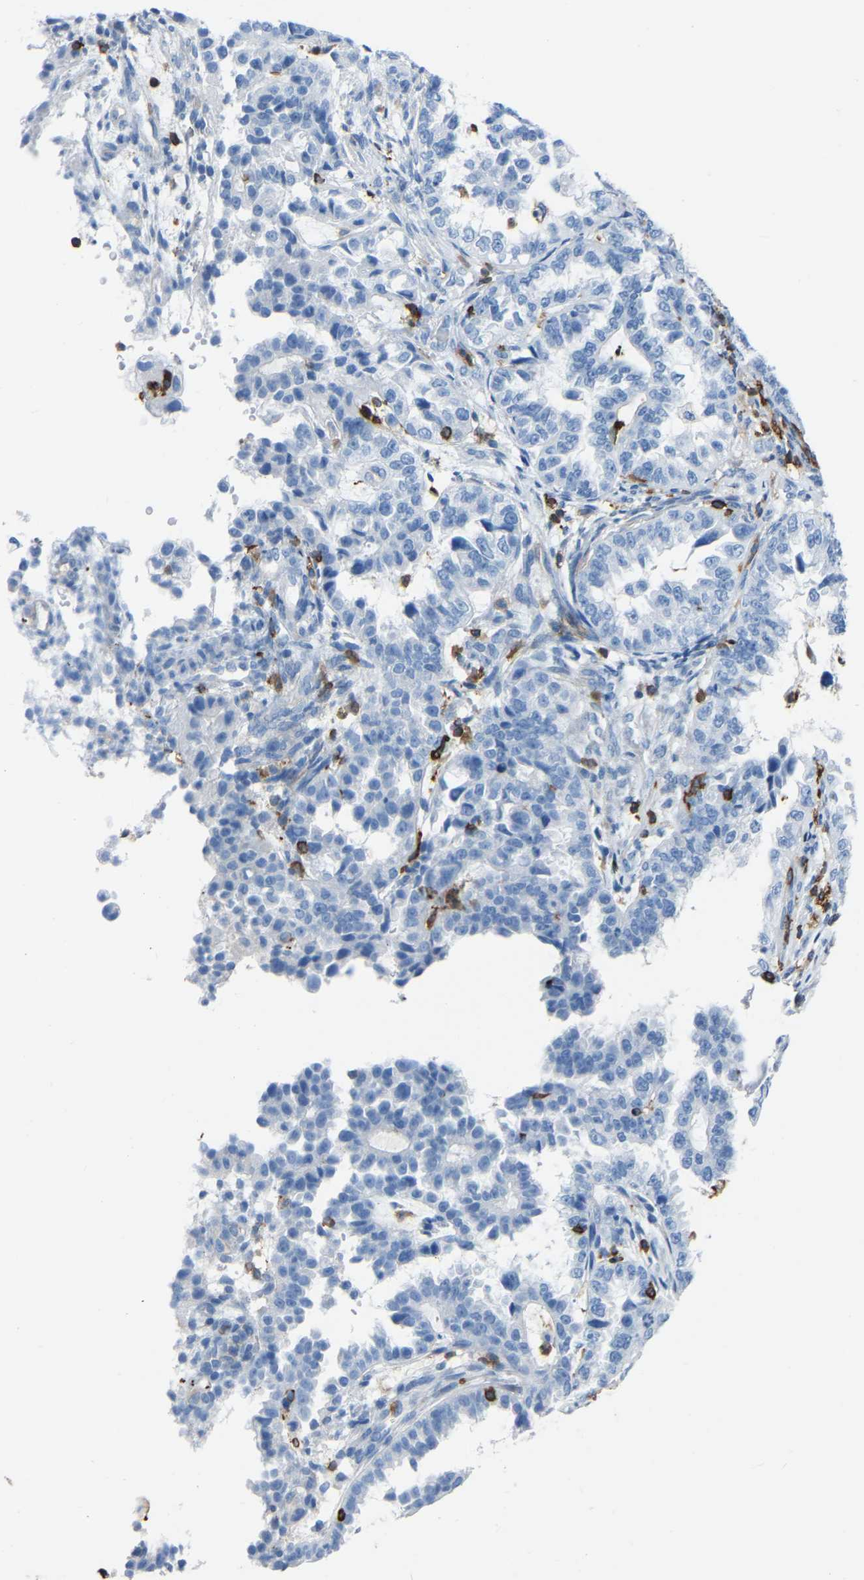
{"staining": {"intensity": "negative", "quantity": "none", "location": "none"}, "tissue": "endometrial cancer", "cell_type": "Tumor cells", "image_type": "cancer", "snomed": [{"axis": "morphology", "description": "Adenocarcinoma, NOS"}, {"axis": "topography", "description": "Endometrium"}], "caption": "High magnification brightfield microscopy of adenocarcinoma (endometrial) stained with DAB (brown) and counterstained with hematoxylin (blue): tumor cells show no significant positivity.", "gene": "LSP1", "patient": {"sex": "female", "age": 85}}